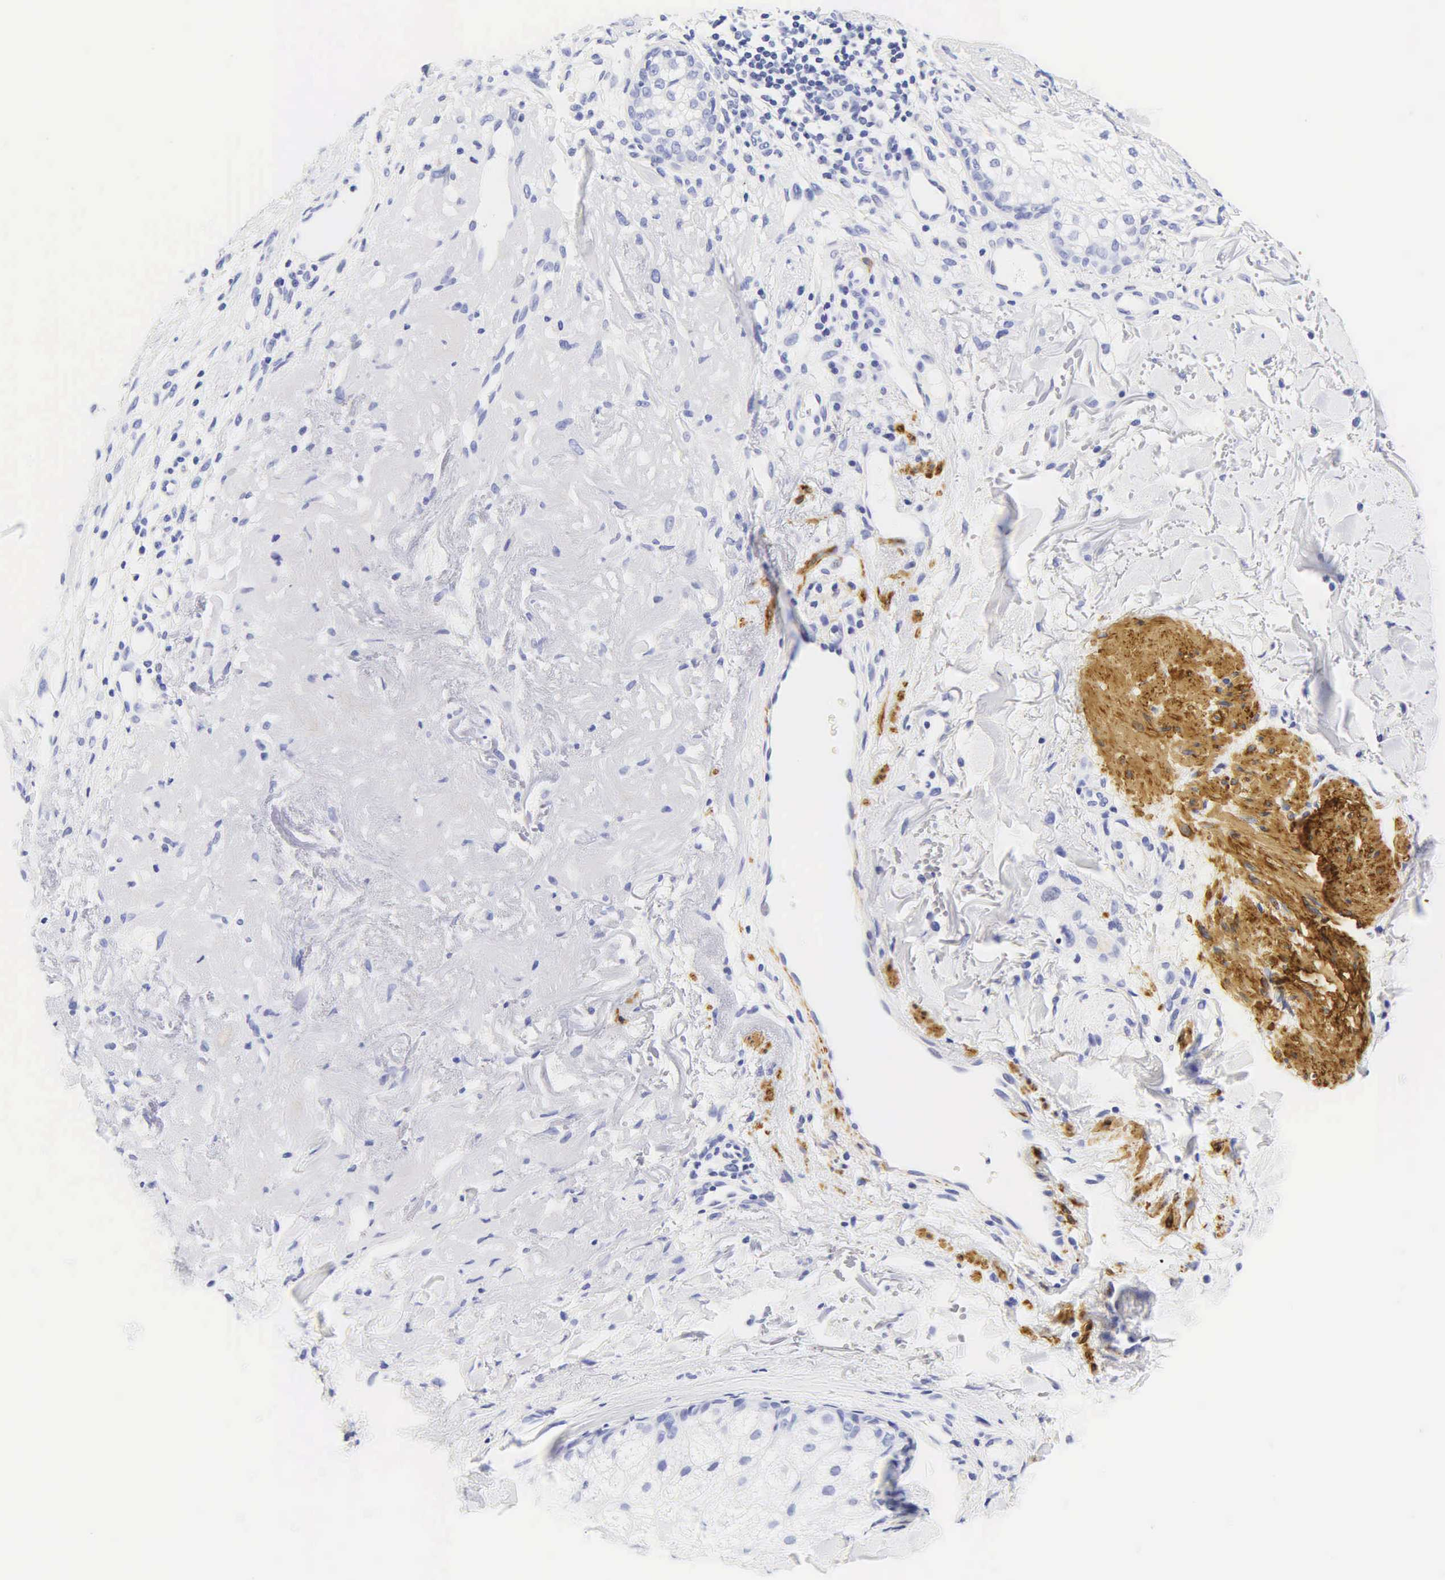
{"staining": {"intensity": "negative", "quantity": "none", "location": "none"}, "tissue": "skin cancer", "cell_type": "Tumor cells", "image_type": "cancer", "snomed": [{"axis": "morphology", "description": "Squamous cell carcinoma, NOS"}, {"axis": "topography", "description": "Skin"}], "caption": "Human skin cancer stained for a protein using IHC demonstrates no positivity in tumor cells.", "gene": "DES", "patient": {"sex": "male", "age": 77}}